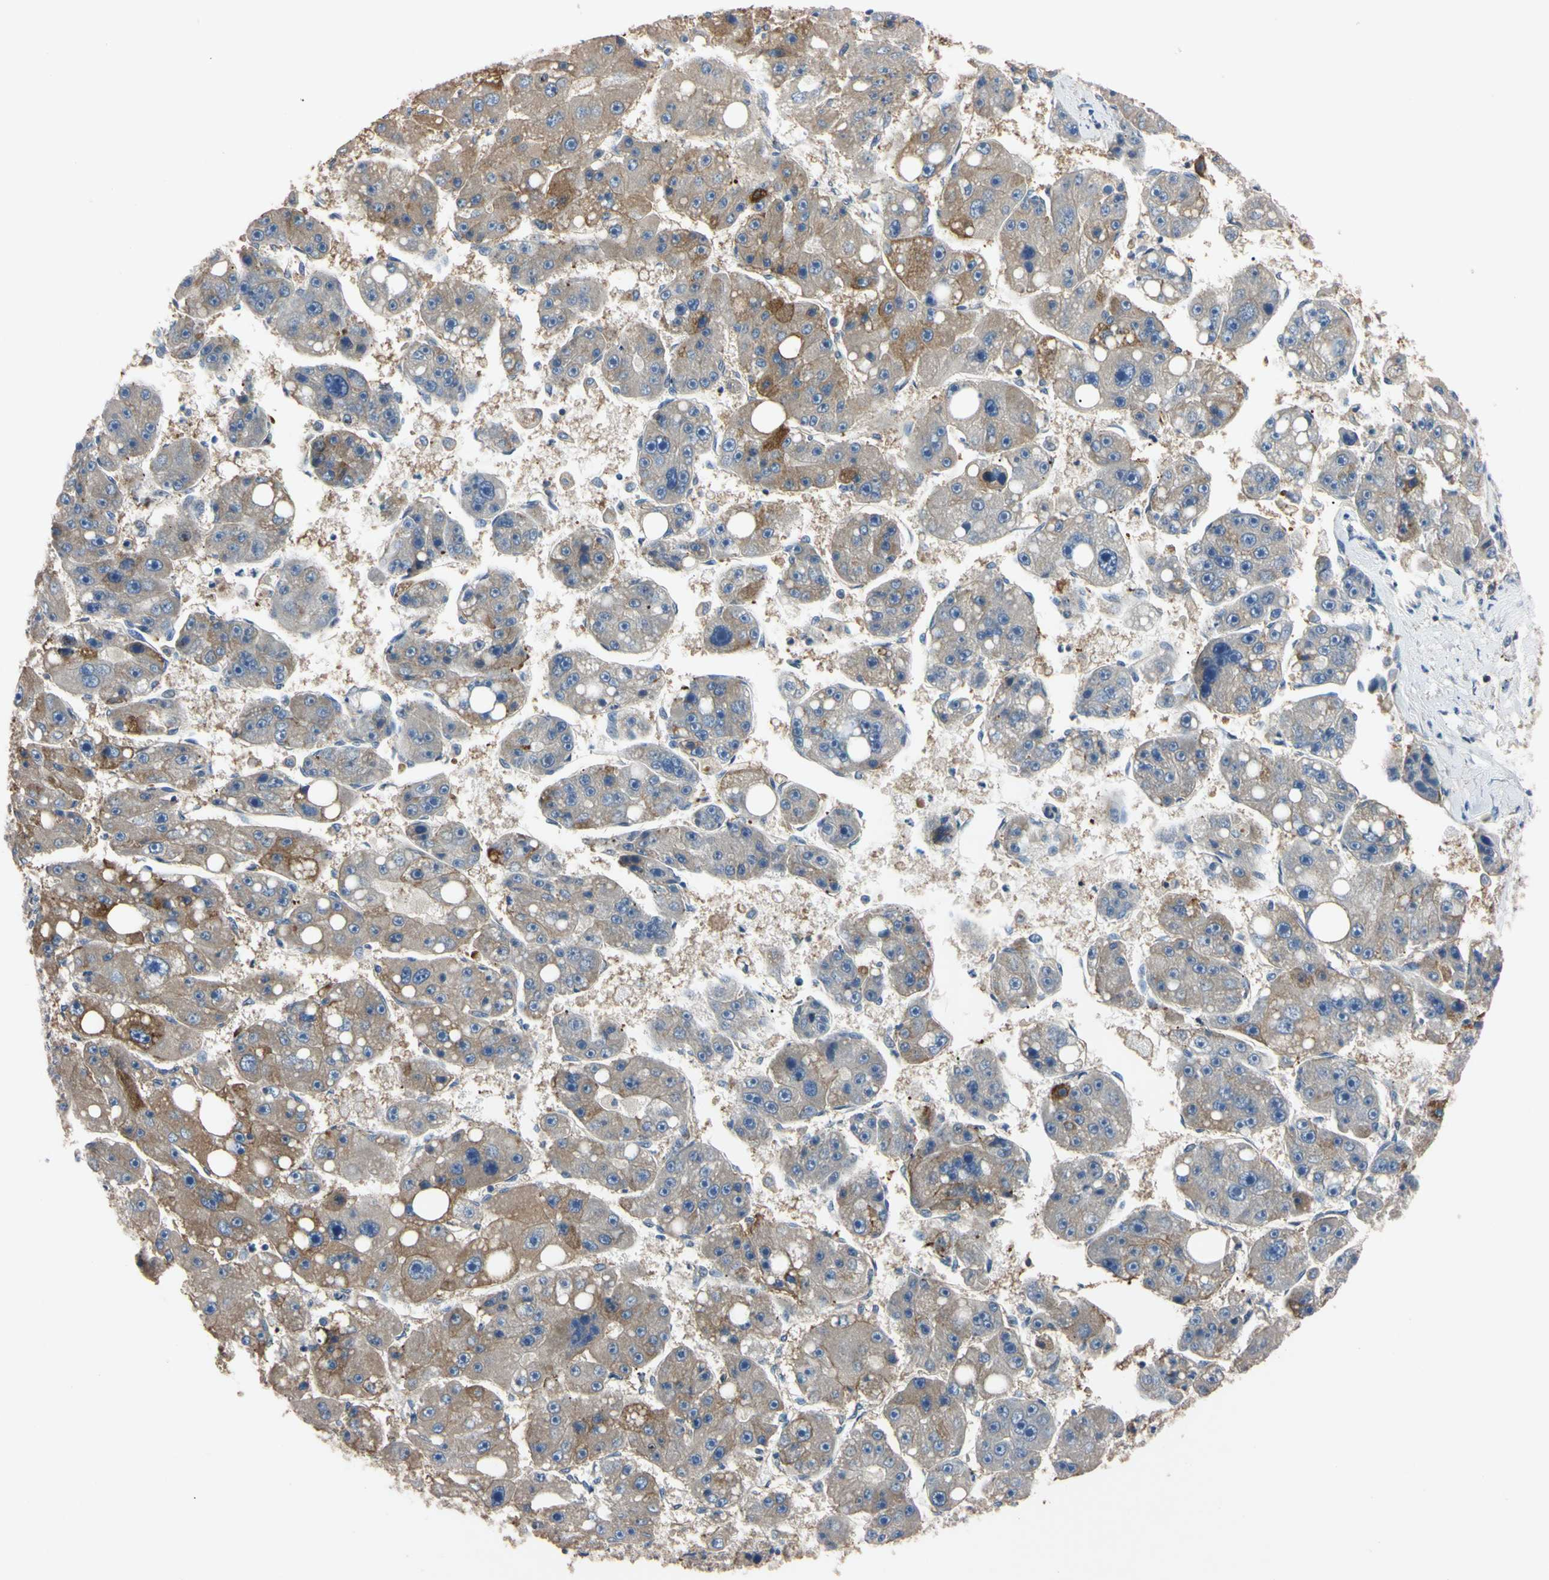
{"staining": {"intensity": "moderate", "quantity": "<25%", "location": "cytoplasmic/membranous"}, "tissue": "liver cancer", "cell_type": "Tumor cells", "image_type": "cancer", "snomed": [{"axis": "morphology", "description": "Carcinoma, Hepatocellular, NOS"}, {"axis": "topography", "description": "Liver"}], "caption": "Liver hepatocellular carcinoma stained with a brown dye reveals moderate cytoplasmic/membranous positive staining in approximately <25% of tumor cells.", "gene": "PNKD", "patient": {"sex": "female", "age": 61}}